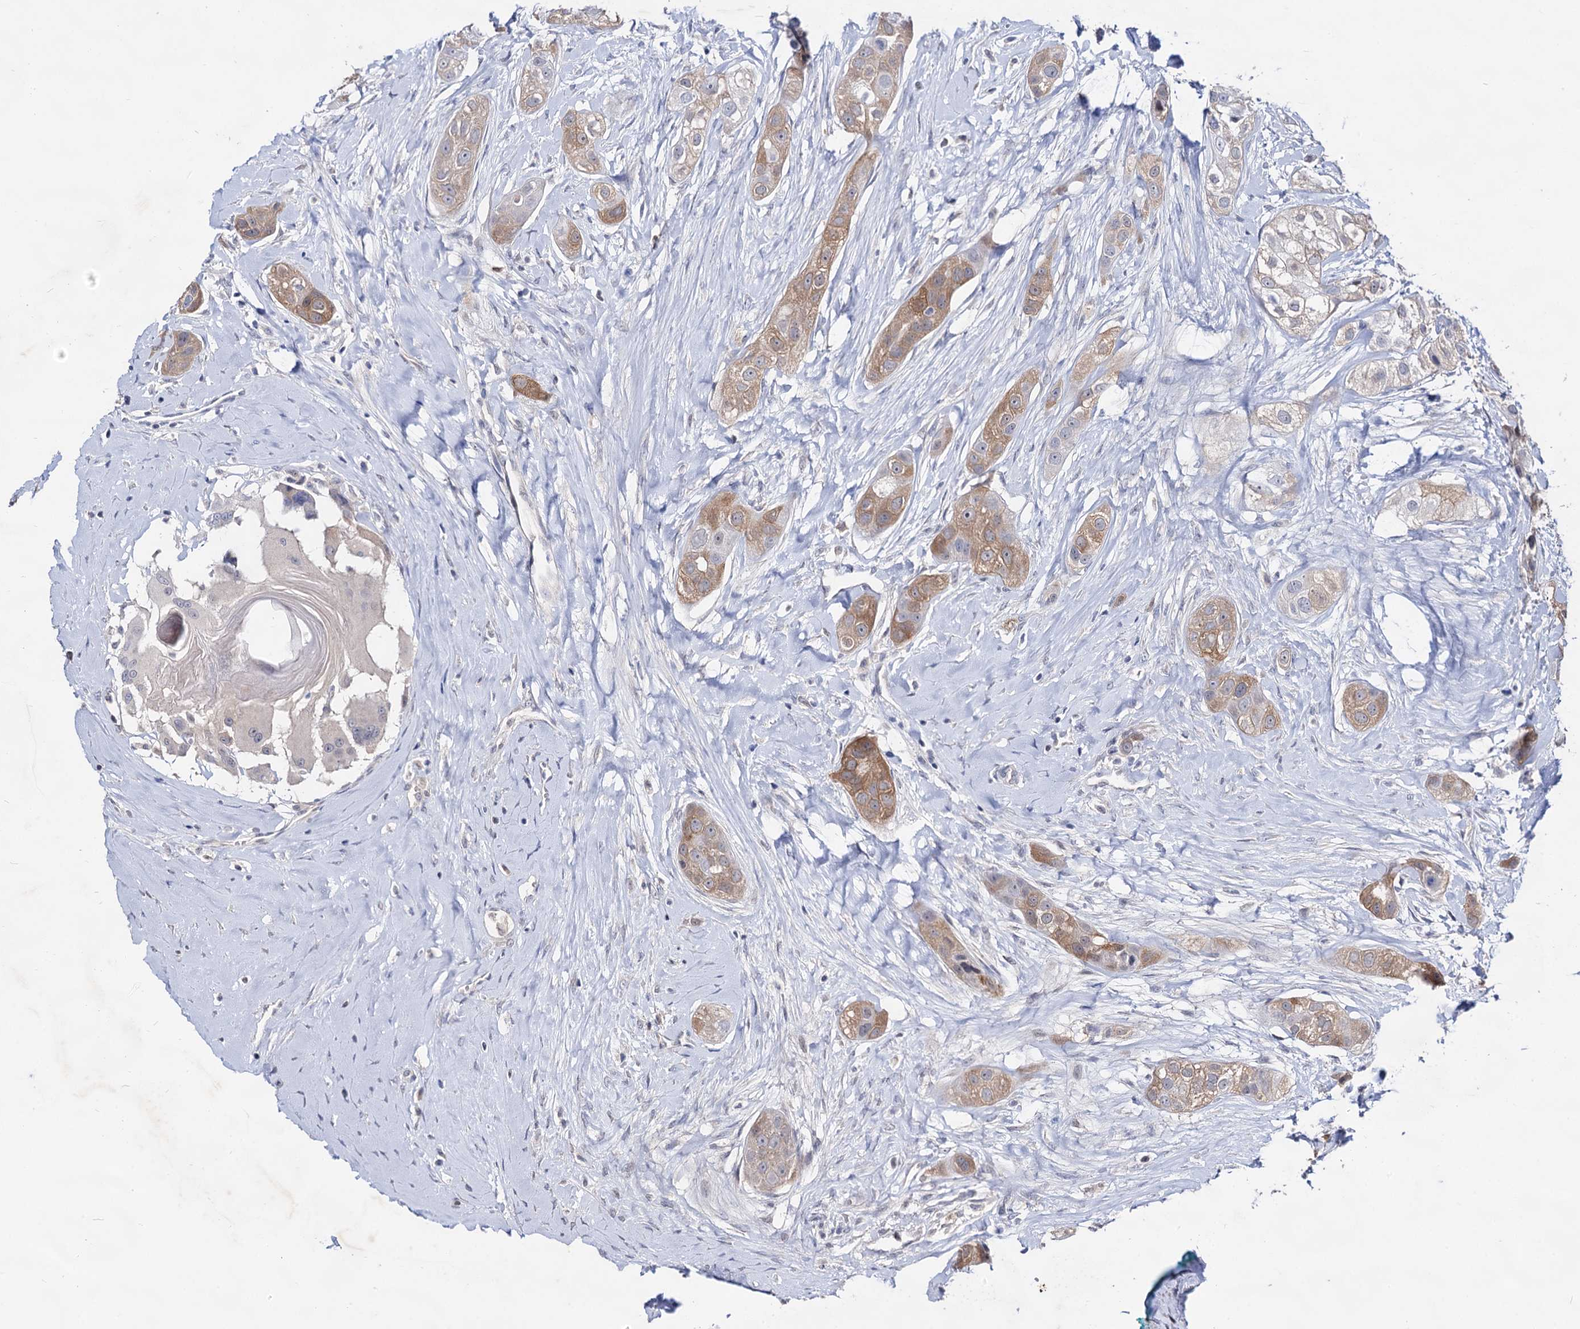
{"staining": {"intensity": "moderate", "quantity": ">75%", "location": "cytoplasmic/membranous"}, "tissue": "head and neck cancer", "cell_type": "Tumor cells", "image_type": "cancer", "snomed": [{"axis": "morphology", "description": "Normal tissue, NOS"}, {"axis": "morphology", "description": "Squamous cell carcinoma, NOS"}, {"axis": "topography", "description": "Skeletal muscle"}, {"axis": "topography", "description": "Head-Neck"}], "caption": "A brown stain highlights moderate cytoplasmic/membranous positivity of a protein in head and neck squamous cell carcinoma tumor cells.", "gene": "ARFIP2", "patient": {"sex": "male", "age": 51}}